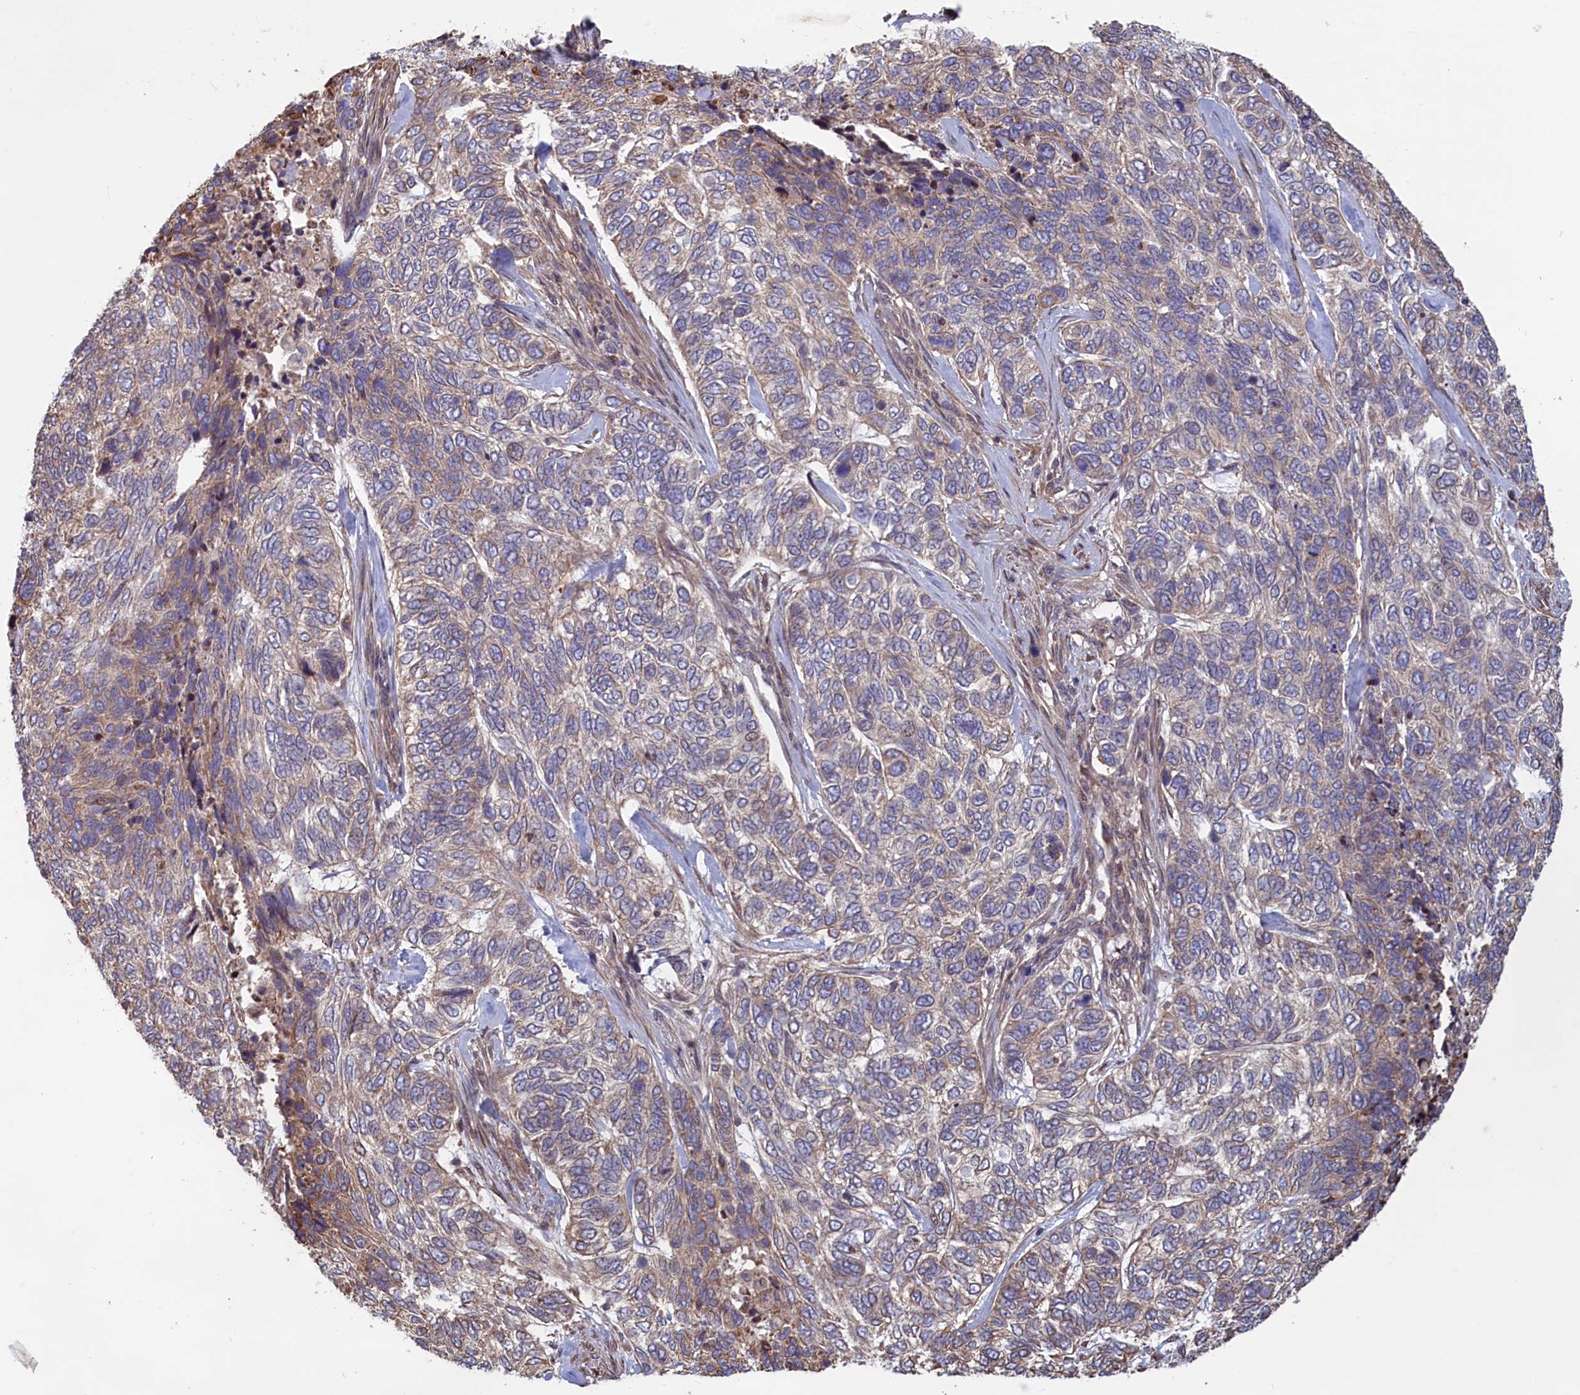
{"staining": {"intensity": "weak", "quantity": "<25%", "location": "cytoplasmic/membranous"}, "tissue": "skin cancer", "cell_type": "Tumor cells", "image_type": "cancer", "snomed": [{"axis": "morphology", "description": "Basal cell carcinoma"}, {"axis": "topography", "description": "Skin"}], "caption": "A high-resolution micrograph shows IHC staining of skin basal cell carcinoma, which reveals no significant staining in tumor cells. The staining was performed using DAB (3,3'-diaminobenzidine) to visualize the protein expression in brown, while the nuclei were stained in blue with hematoxylin (Magnification: 20x).", "gene": "RILPL1", "patient": {"sex": "female", "age": 65}}